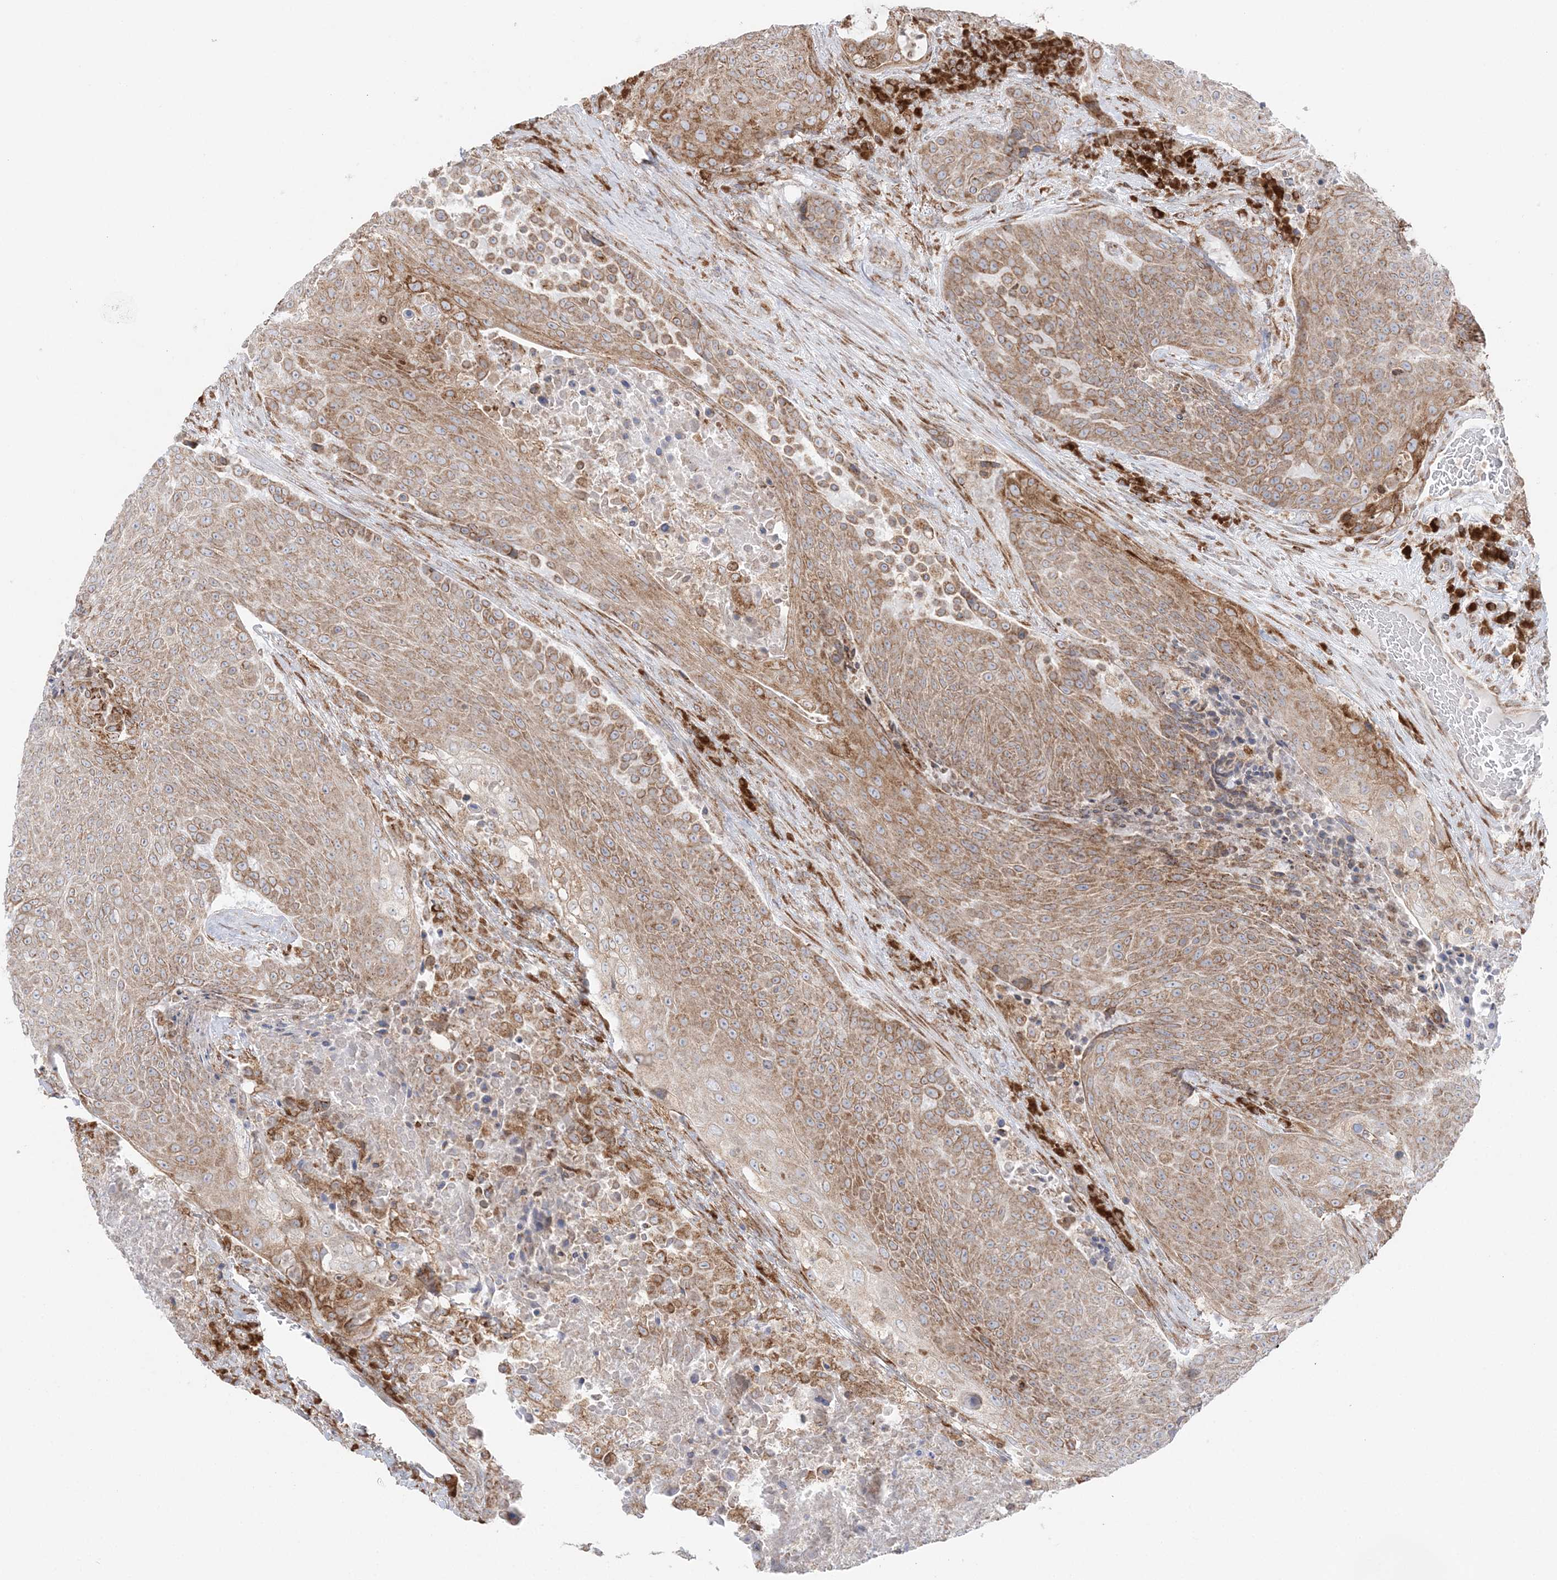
{"staining": {"intensity": "moderate", "quantity": ">75%", "location": "cytoplasmic/membranous"}, "tissue": "urothelial cancer", "cell_type": "Tumor cells", "image_type": "cancer", "snomed": [{"axis": "morphology", "description": "Urothelial carcinoma, High grade"}, {"axis": "topography", "description": "Urinary bladder"}], "caption": "This micrograph reveals urothelial cancer stained with IHC to label a protein in brown. The cytoplasmic/membranous of tumor cells show moderate positivity for the protein. Nuclei are counter-stained blue.", "gene": "TMED10", "patient": {"sex": "female", "age": 63}}